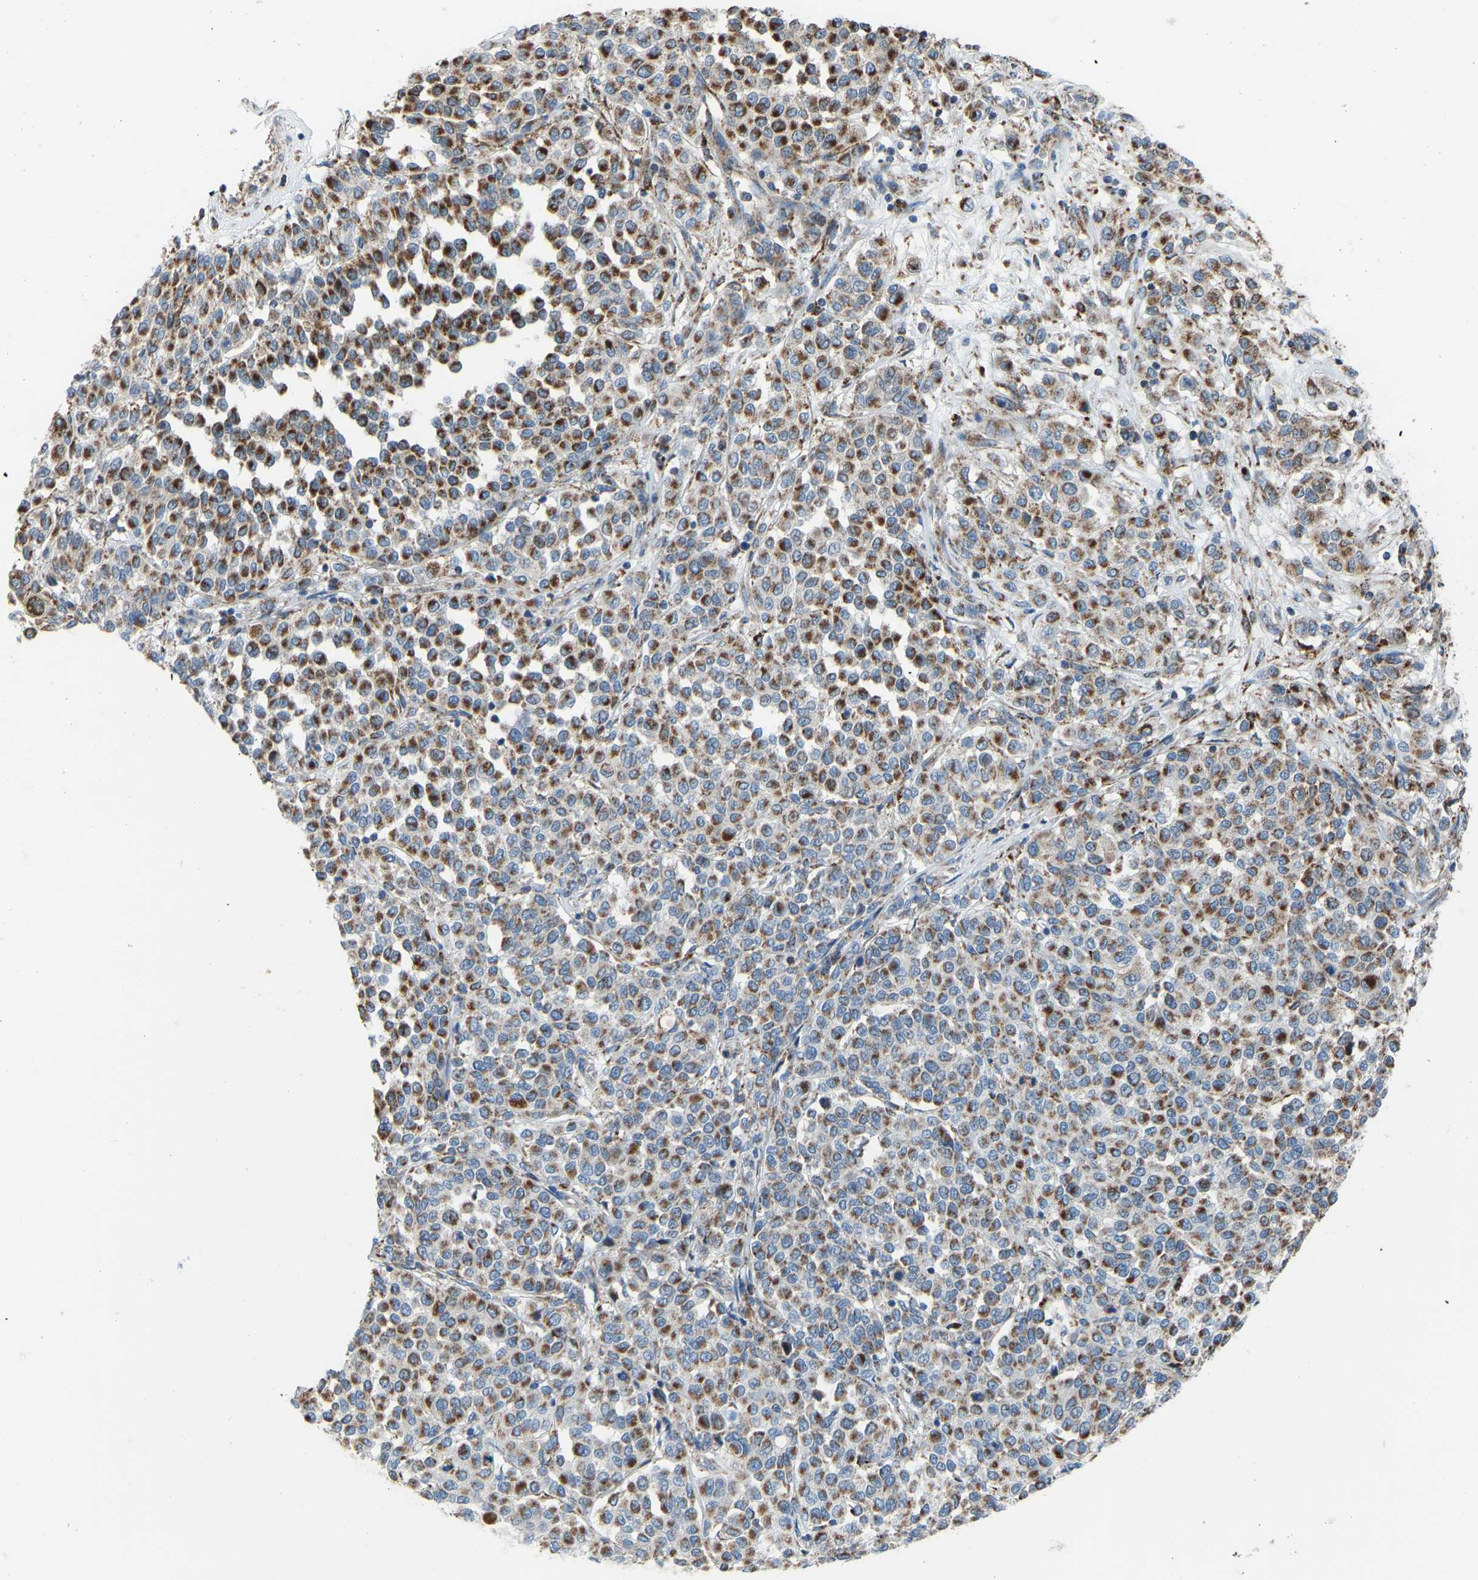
{"staining": {"intensity": "strong", "quantity": ">75%", "location": "cytoplasmic/membranous"}, "tissue": "melanoma", "cell_type": "Tumor cells", "image_type": "cancer", "snomed": [{"axis": "morphology", "description": "Malignant melanoma, Metastatic site"}, {"axis": "topography", "description": "Pancreas"}], "caption": "Brown immunohistochemical staining in human melanoma demonstrates strong cytoplasmic/membranous staining in approximately >75% of tumor cells.", "gene": "SMIM20", "patient": {"sex": "female", "age": 30}}